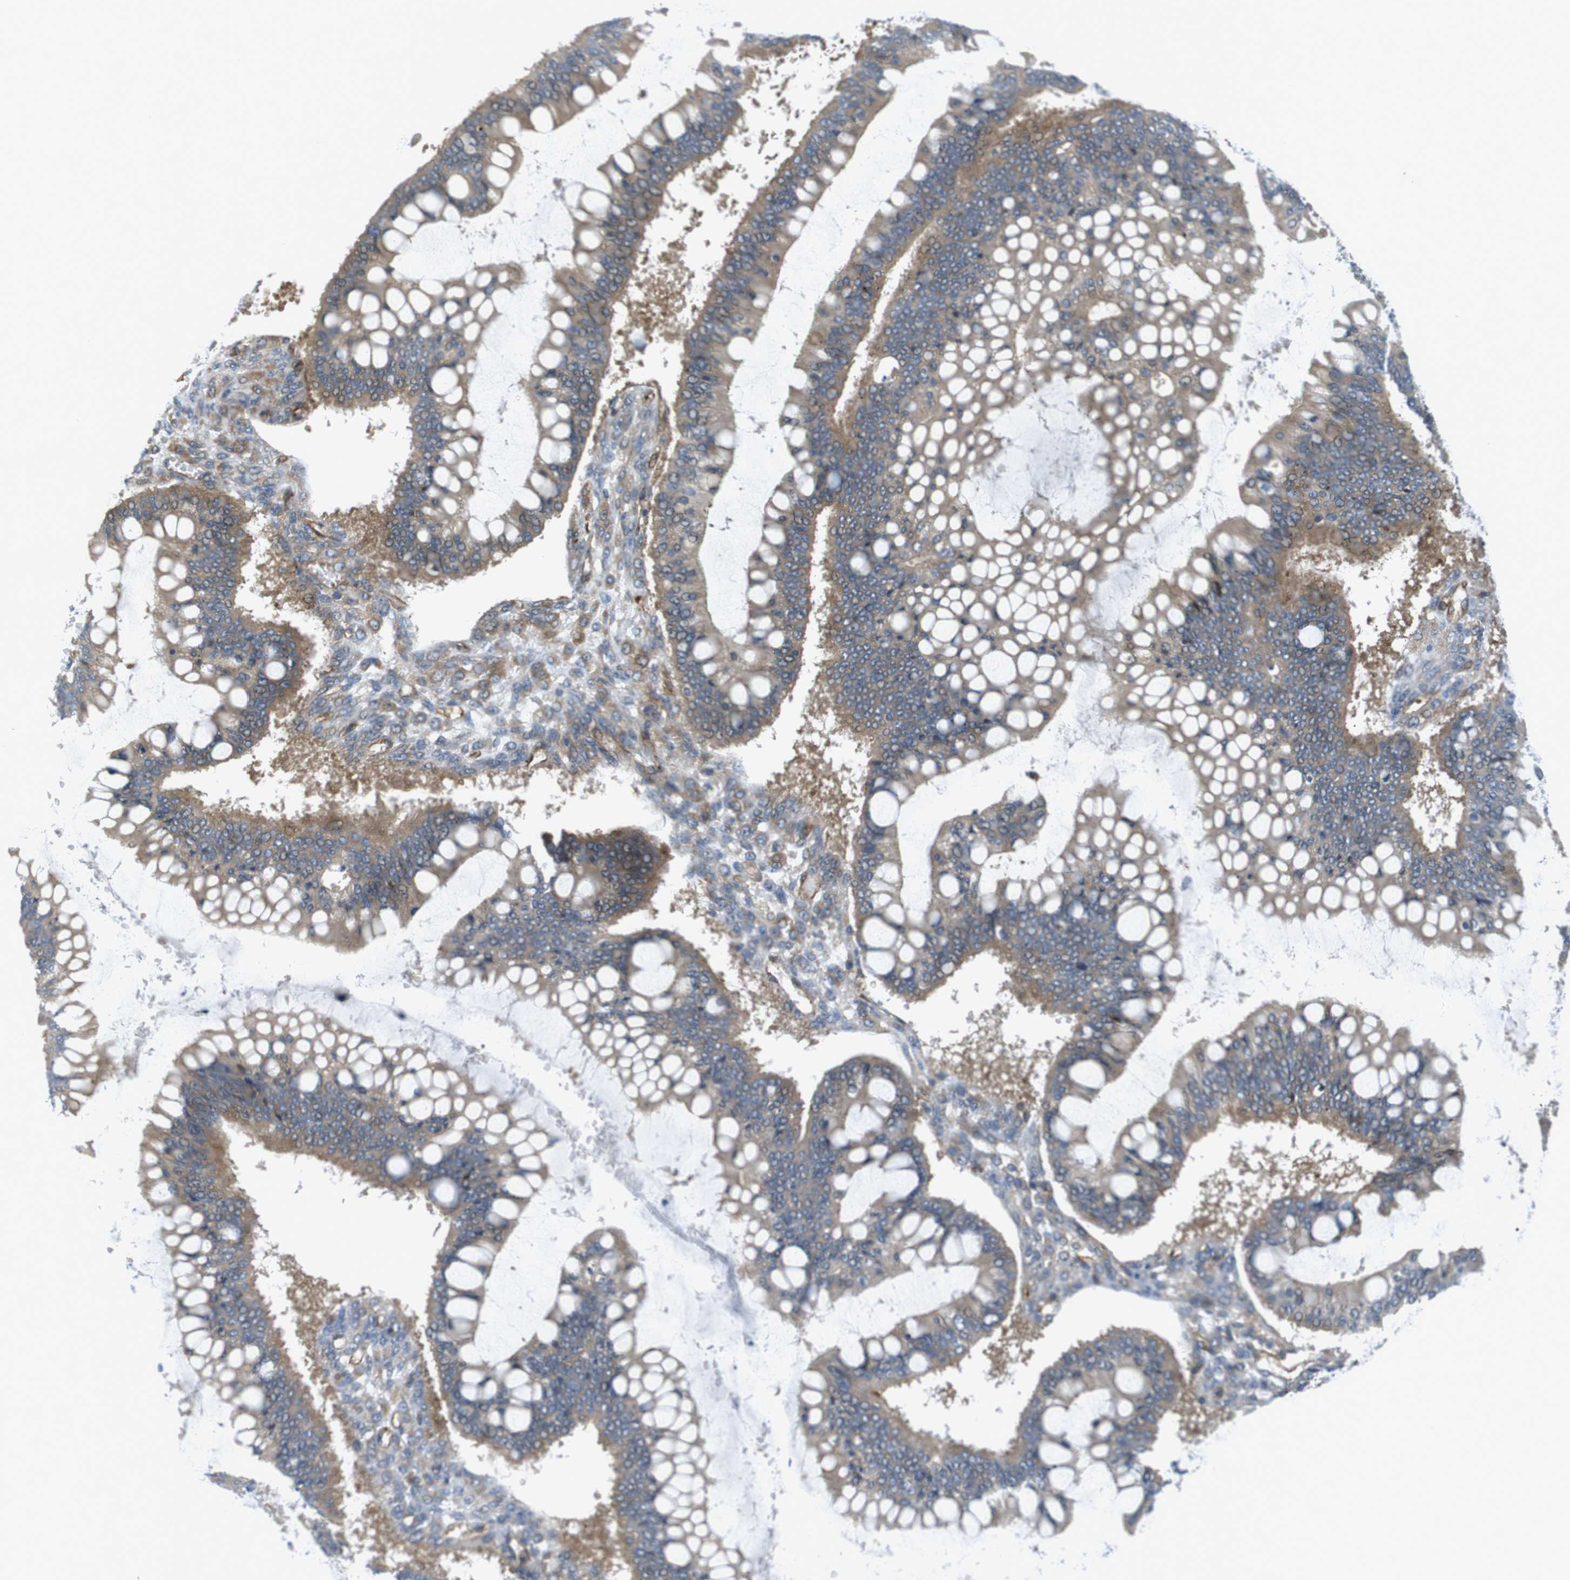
{"staining": {"intensity": "moderate", "quantity": ">75%", "location": "cytoplasmic/membranous"}, "tissue": "ovarian cancer", "cell_type": "Tumor cells", "image_type": "cancer", "snomed": [{"axis": "morphology", "description": "Cystadenocarcinoma, mucinous, NOS"}, {"axis": "topography", "description": "Ovary"}], "caption": "Tumor cells show medium levels of moderate cytoplasmic/membranous positivity in approximately >75% of cells in ovarian cancer.", "gene": "TSC1", "patient": {"sex": "female", "age": 73}}